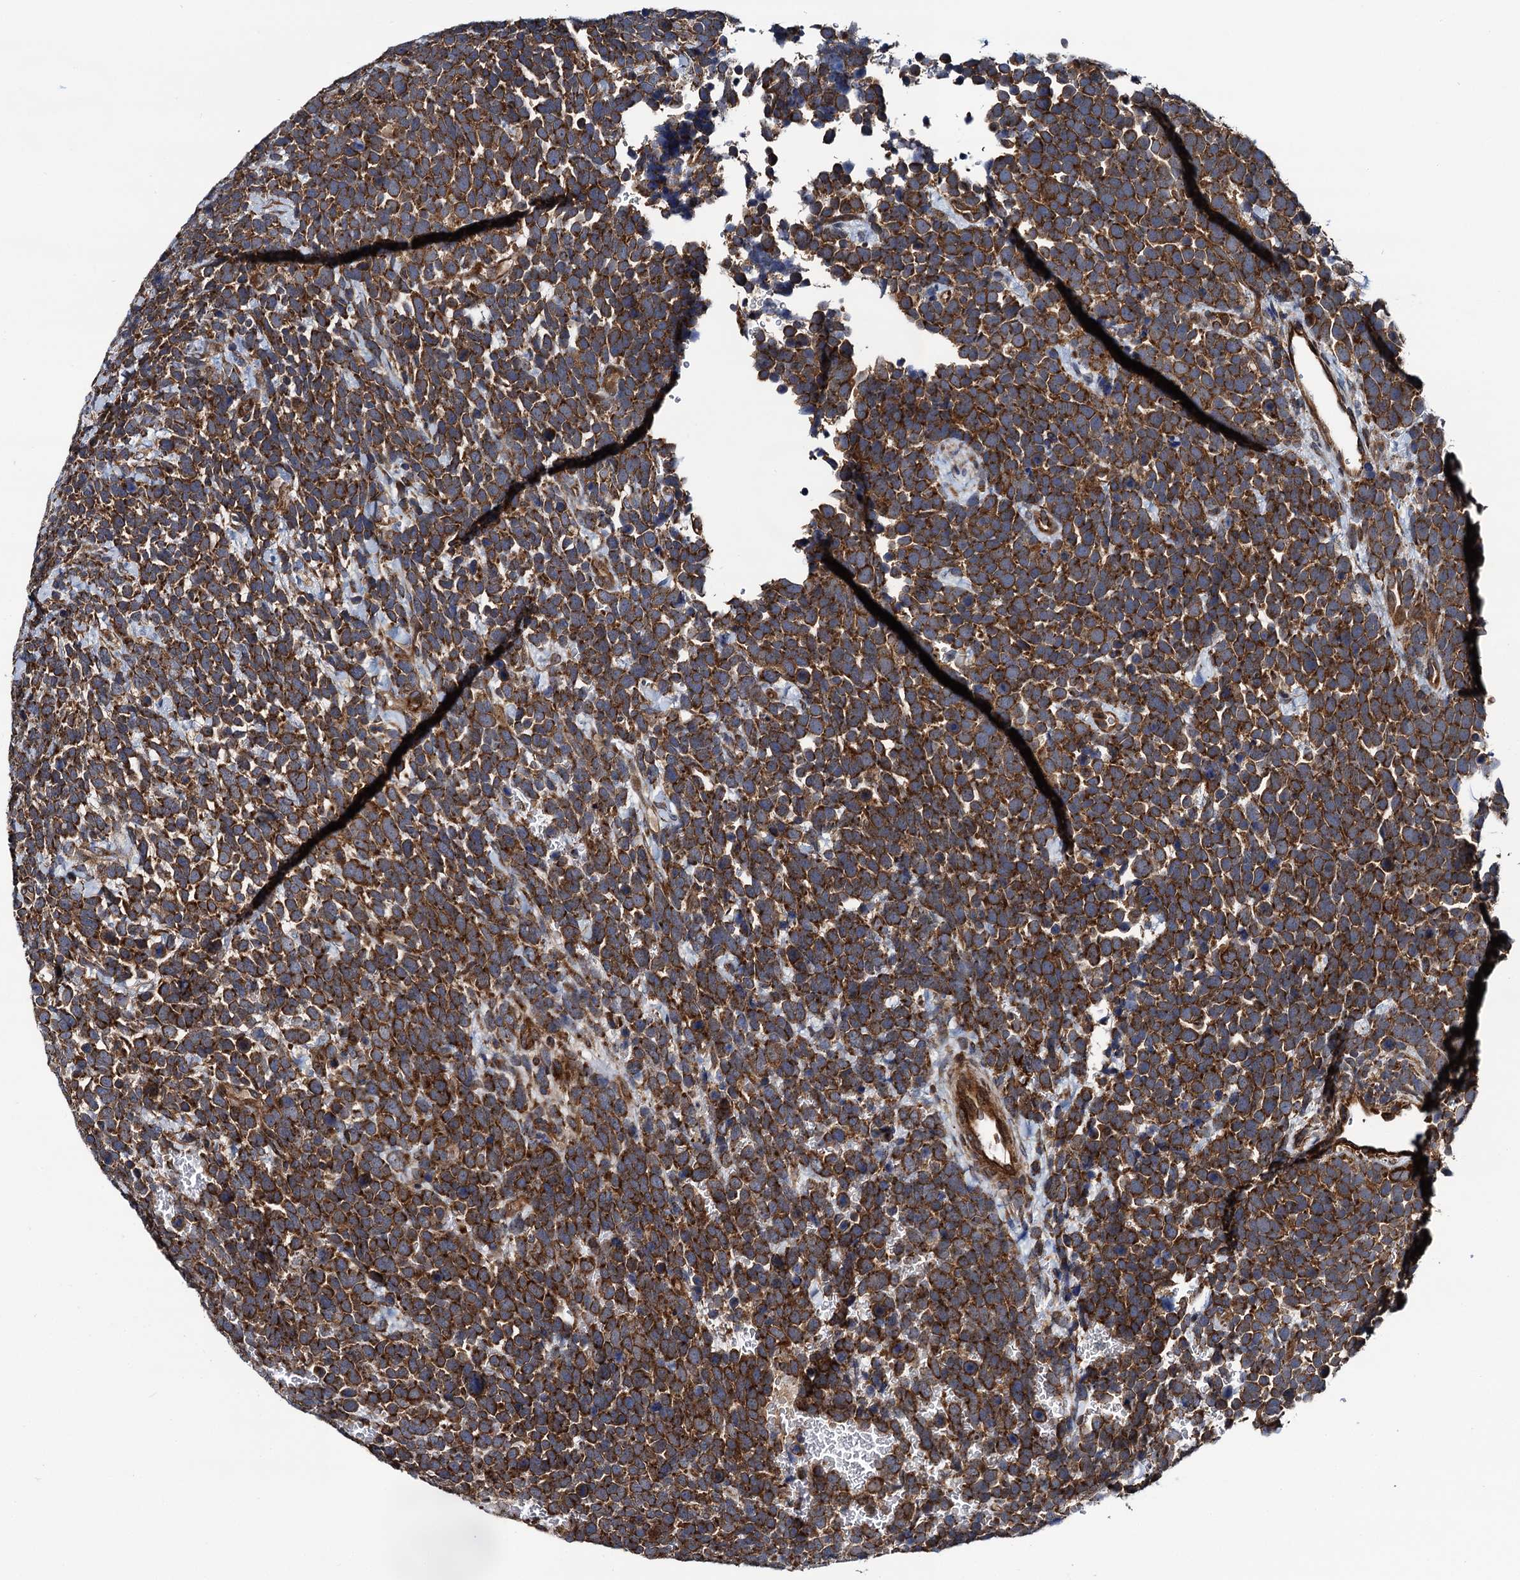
{"staining": {"intensity": "strong", "quantity": ">75%", "location": "cytoplasmic/membranous"}, "tissue": "urothelial cancer", "cell_type": "Tumor cells", "image_type": "cancer", "snomed": [{"axis": "morphology", "description": "Urothelial carcinoma, High grade"}, {"axis": "topography", "description": "Urinary bladder"}], "caption": "Urothelial carcinoma (high-grade) stained with a brown dye displays strong cytoplasmic/membranous positive positivity in approximately >75% of tumor cells.", "gene": "NEK1", "patient": {"sex": "female", "age": 82}}